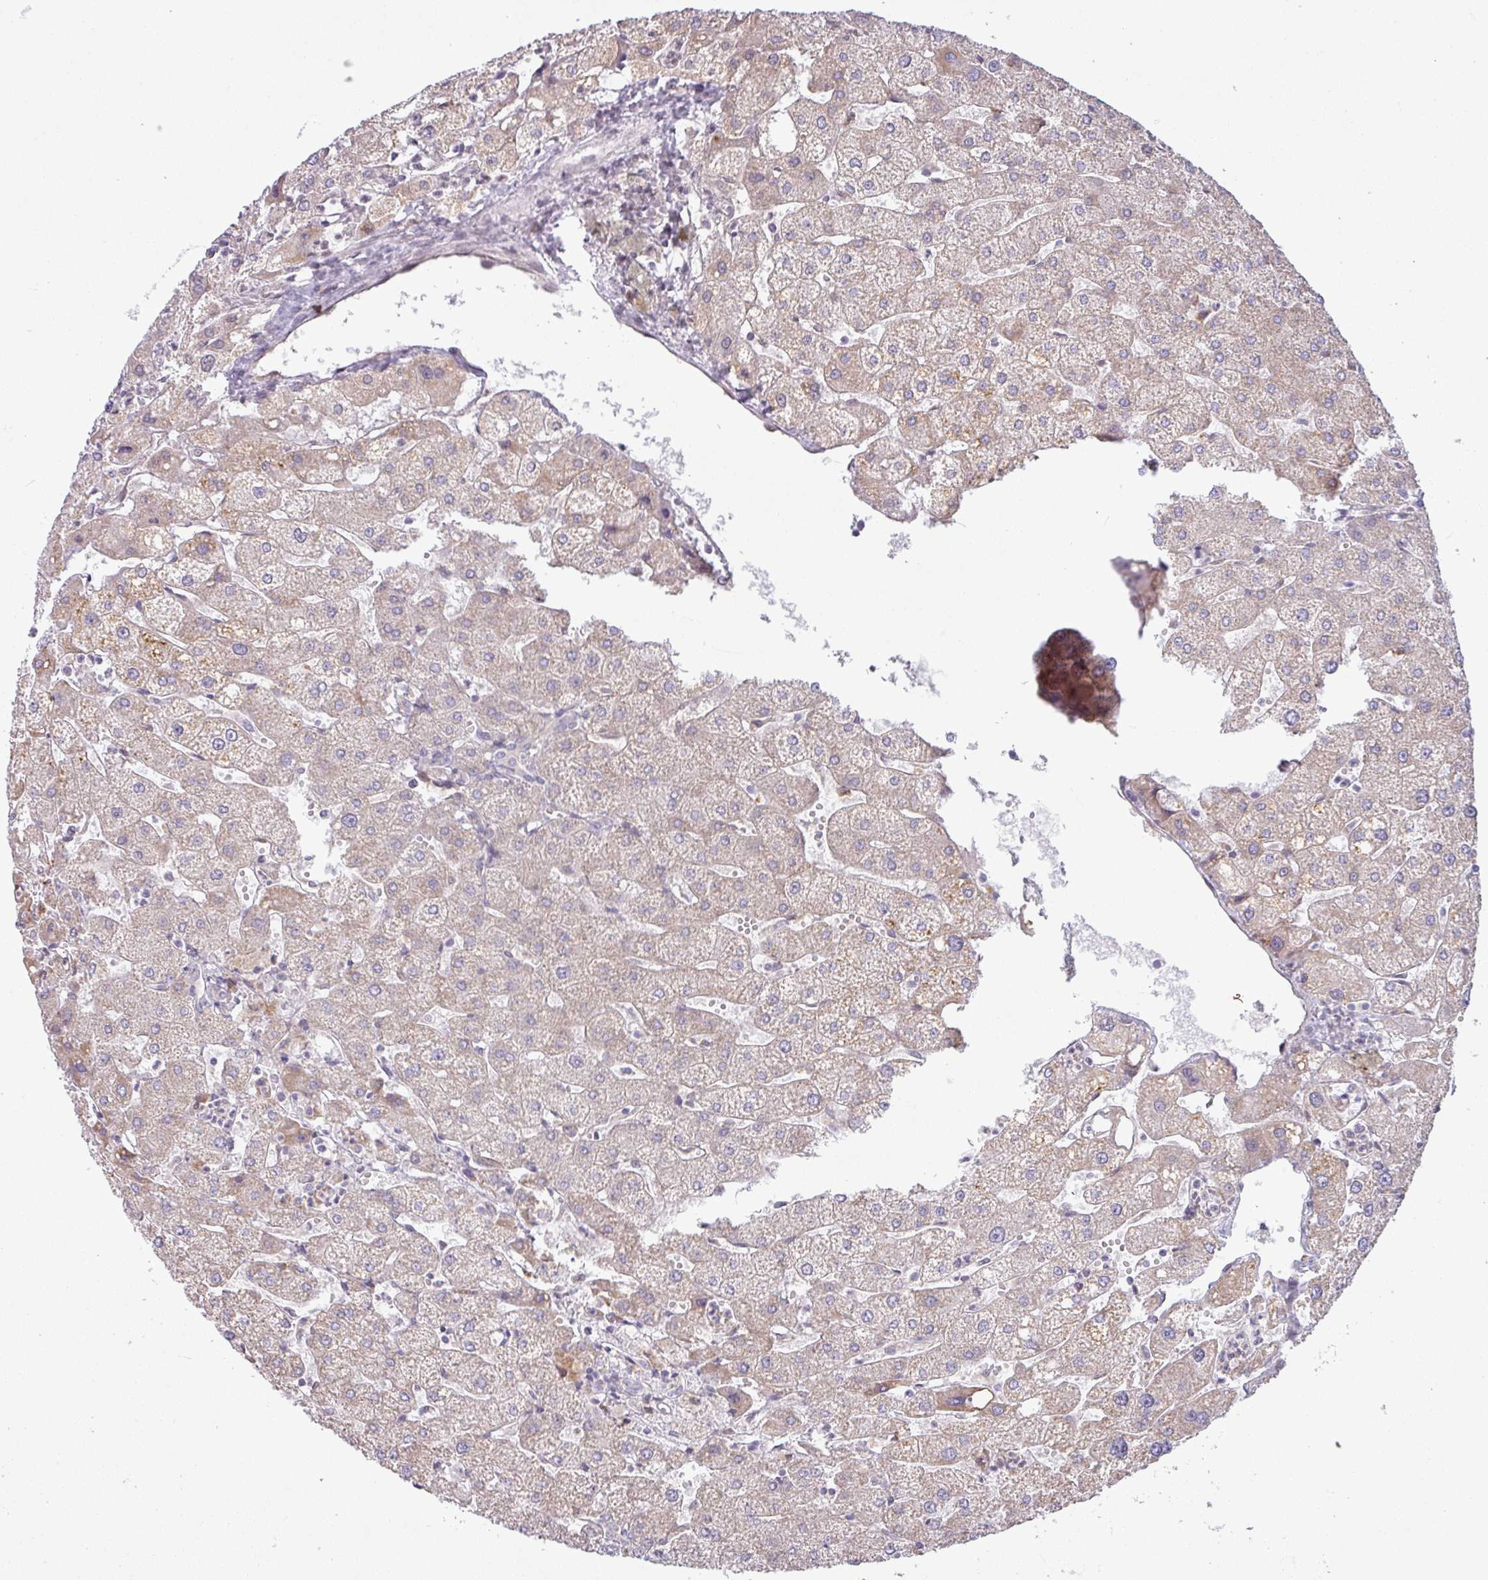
{"staining": {"intensity": "negative", "quantity": "none", "location": "none"}, "tissue": "liver", "cell_type": "Cholangiocytes", "image_type": "normal", "snomed": [{"axis": "morphology", "description": "Normal tissue, NOS"}, {"axis": "topography", "description": "Liver"}], "caption": "The immunohistochemistry (IHC) image has no significant staining in cholangiocytes of liver. The staining is performed using DAB brown chromogen with nuclei counter-stained in using hematoxylin.", "gene": "CCDC144A", "patient": {"sex": "male", "age": 67}}